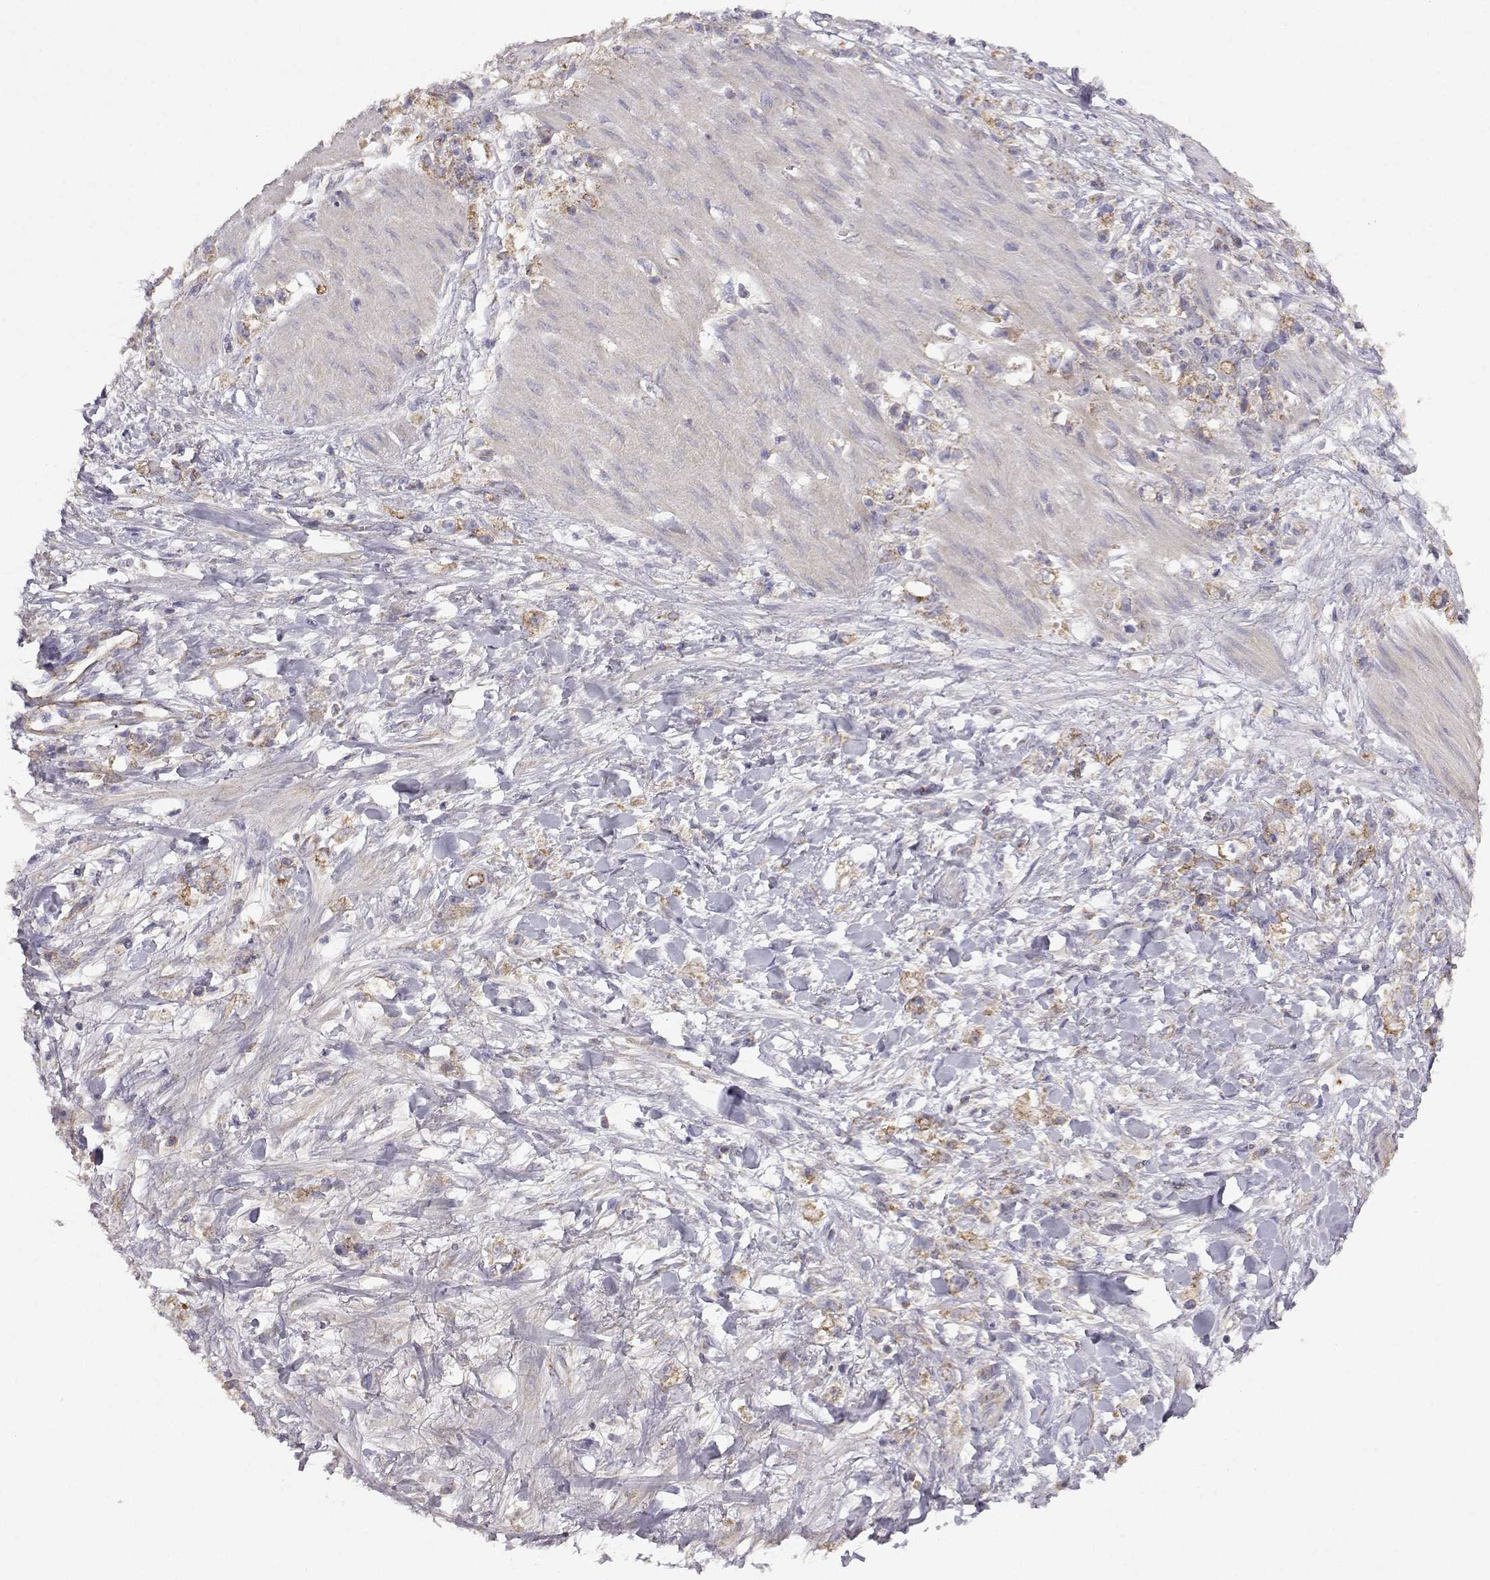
{"staining": {"intensity": "weak", "quantity": "25%-75%", "location": "cytoplasmic/membranous"}, "tissue": "stomach cancer", "cell_type": "Tumor cells", "image_type": "cancer", "snomed": [{"axis": "morphology", "description": "Adenocarcinoma, NOS"}, {"axis": "topography", "description": "Stomach"}], "caption": "Immunohistochemistry (IHC) of stomach cancer (adenocarcinoma) exhibits low levels of weak cytoplasmic/membranous expression in approximately 25%-75% of tumor cells.", "gene": "DDC", "patient": {"sex": "female", "age": 59}}